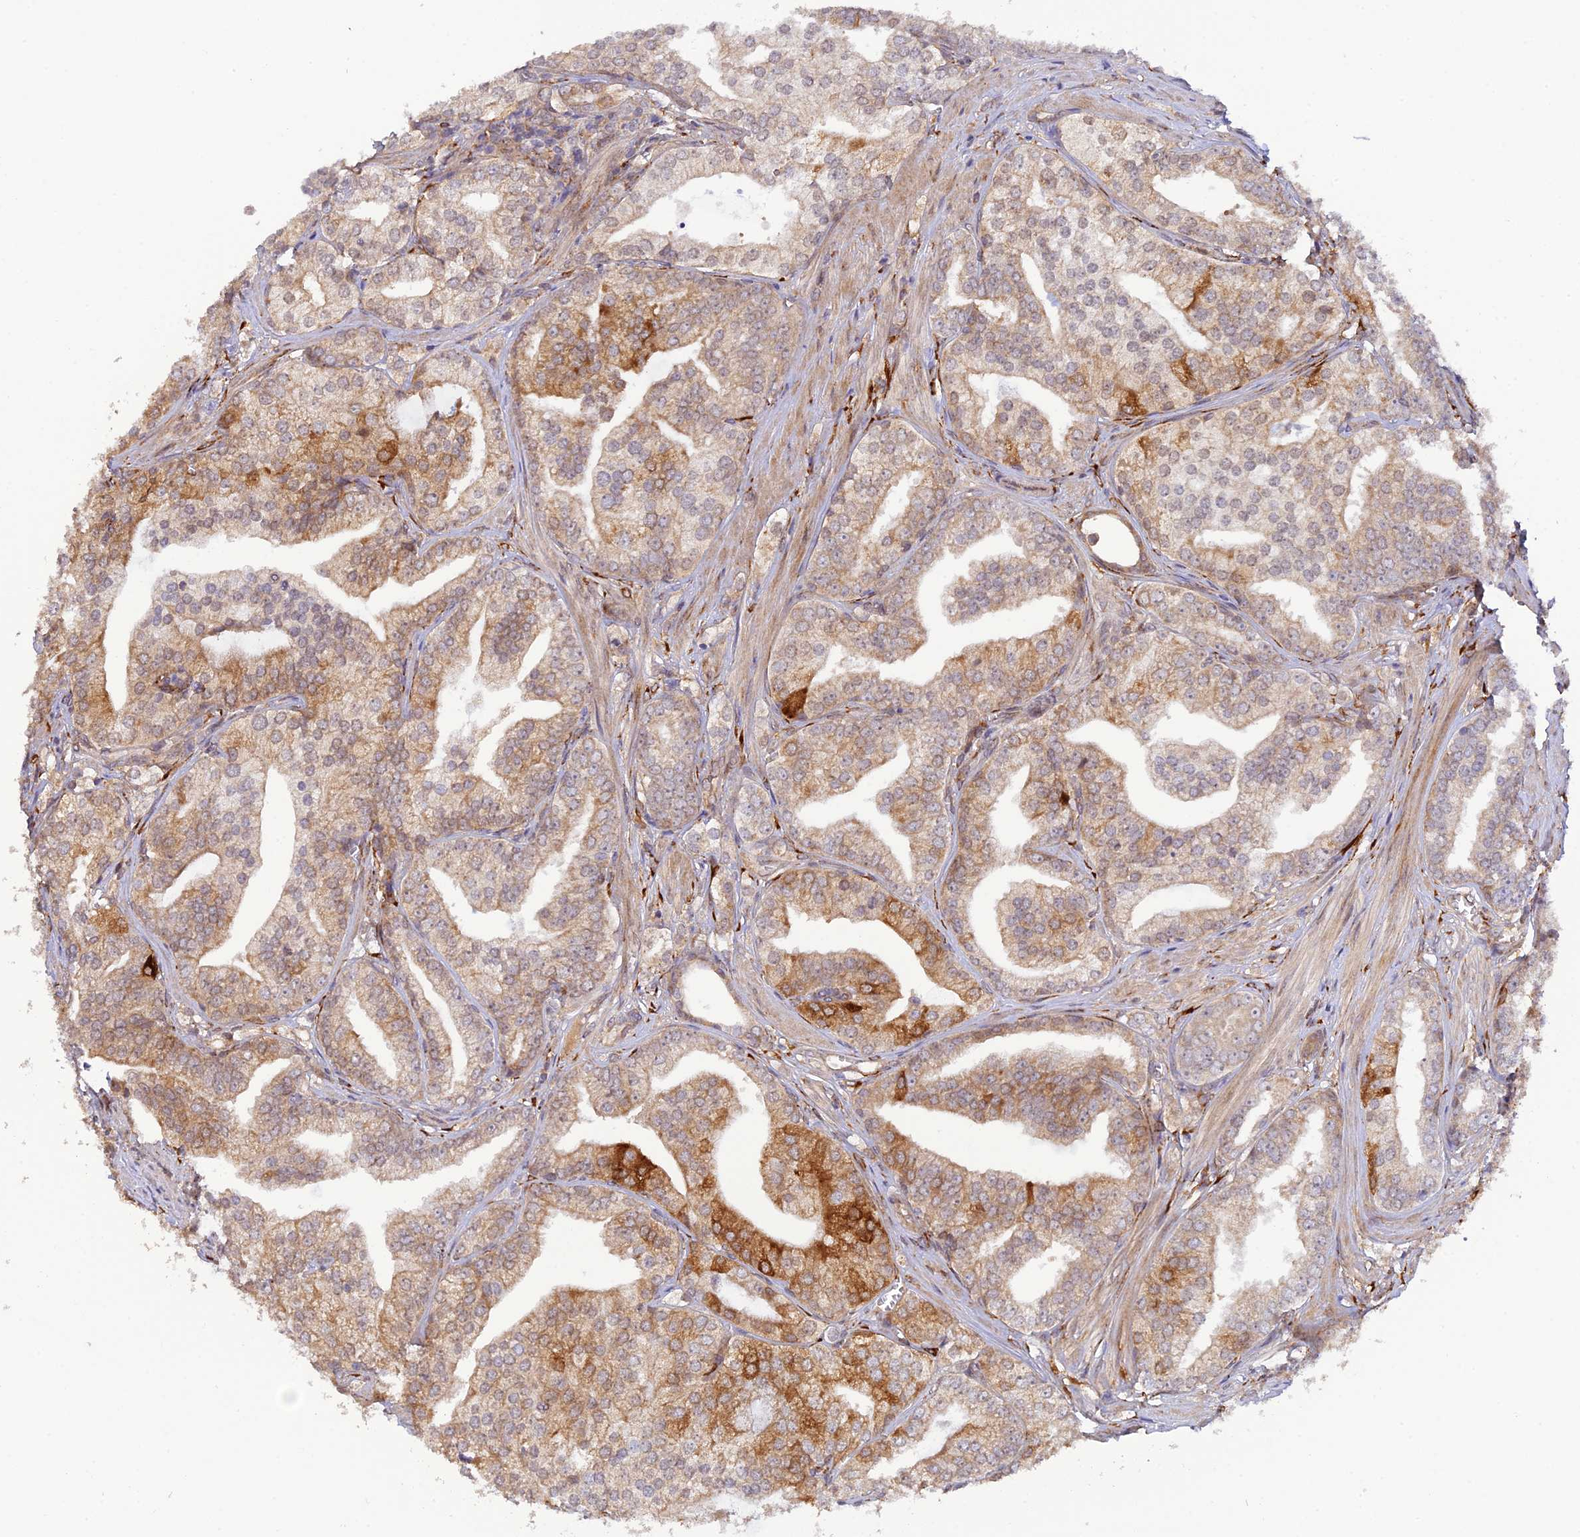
{"staining": {"intensity": "strong", "quantity": "<25%", "location": "cytoplasmic/membranous"}, "tissue": "prostate cancer", "cell_type": "Tumor cells", "image_type": "cancer", "snomed": [{"axis": "morphology", "description": "Adenocarcinoma, High grade"}, {"axis": "topography", "description": "Prostate"}], "caption": "Immunohistochemistry (IHC) staining of high-grade adenocarcinoma (prostate), which displays medium levels of strong cytoplasmic/membranous staining in approximately <25% of tumor cells indicating strong cytoplasmic/membranous protein positivity. The staining was performed using DAB (3,3'-diaminobenzidine) (brown) for protein detection and nuclei were counterstained in hematoxylin (blue).", "gene": "P3H3", "patient": {"sex": "male", "age": 50}}